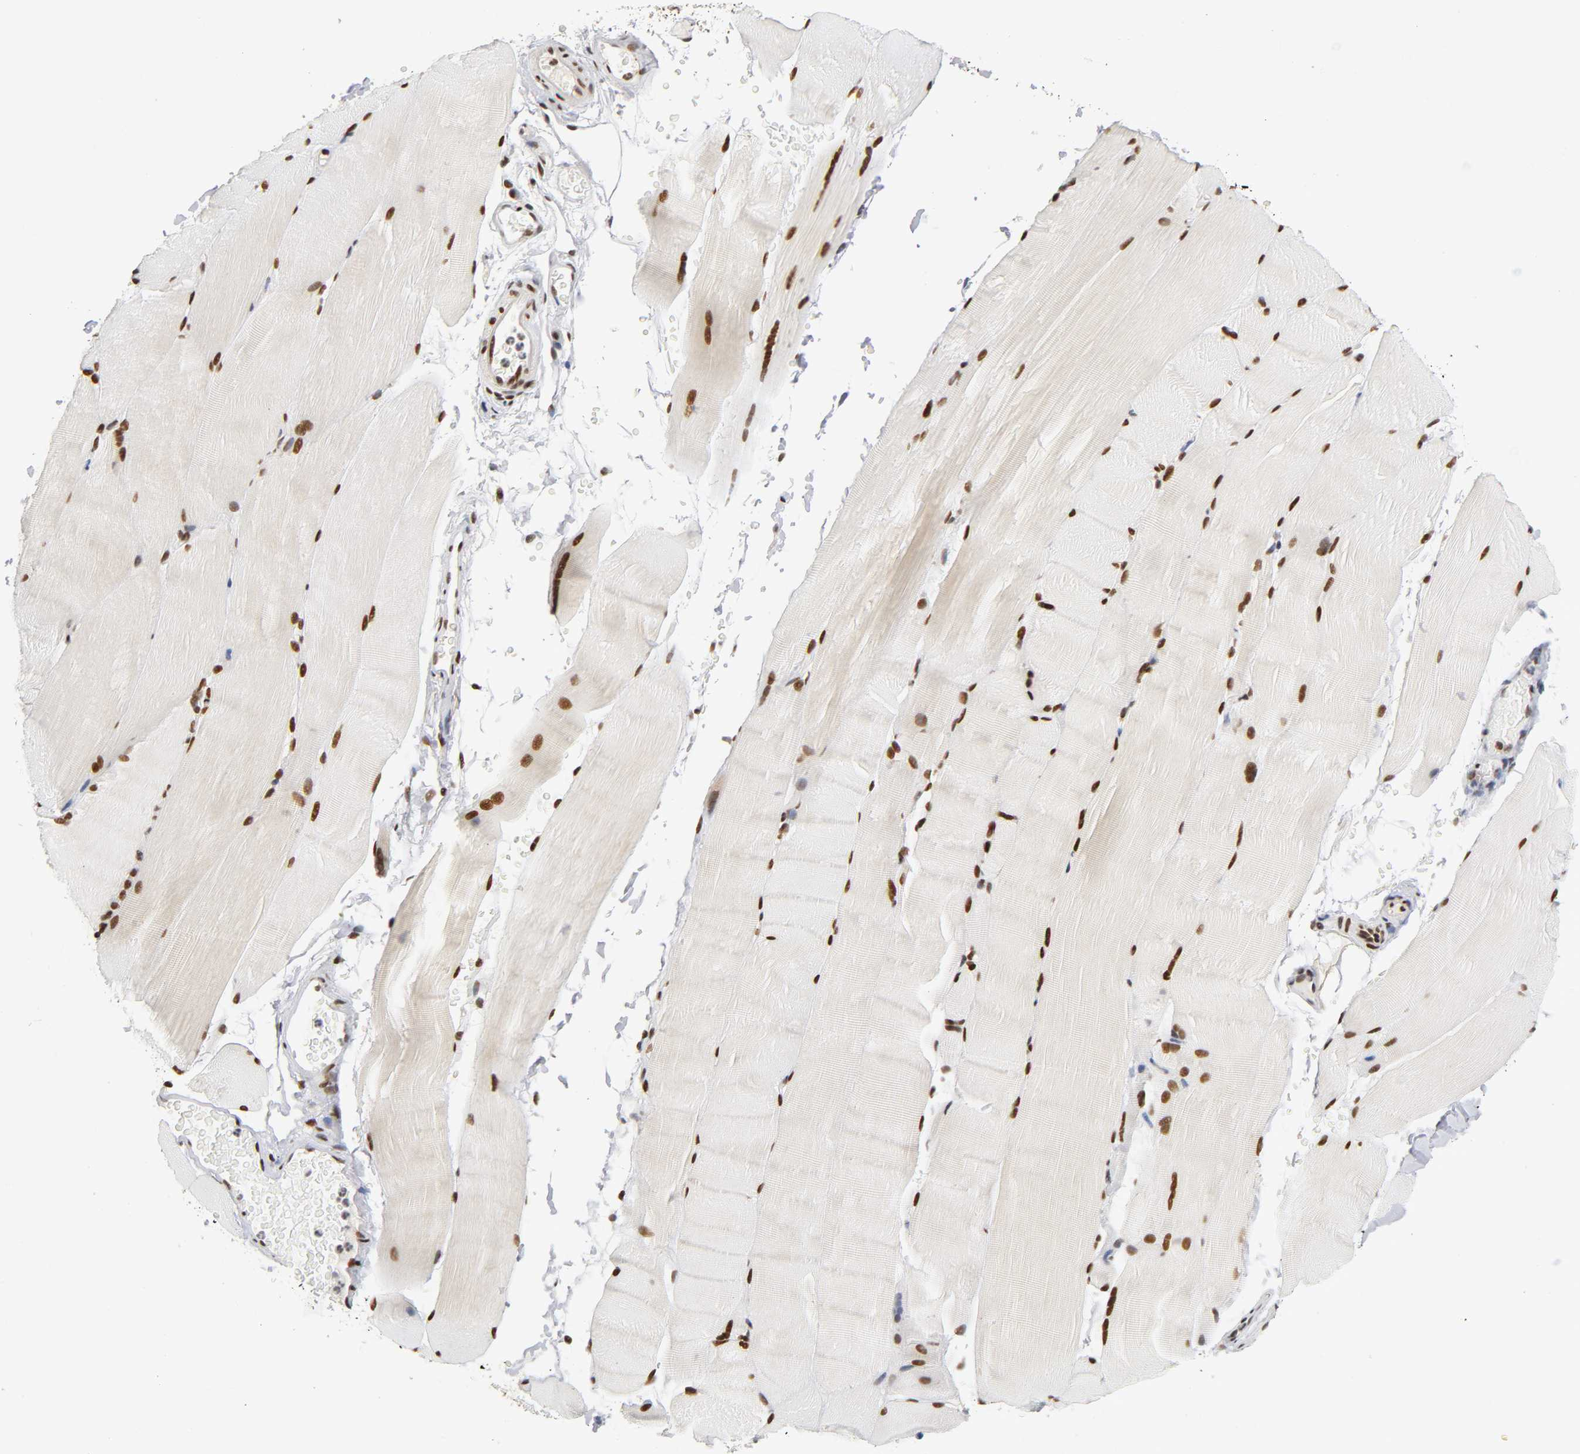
{"staining": {"intensity": "strong", "quantity": ">75%", "location": "nuclear"}, "tissue": "skeletal muscle", "cell_type": "Myocytes", "image_type": "normal", "snomed": [{"axis": "morphology", "description": "Normal tissue, NOS"}, {"axis": "topography", "description": "Skeletal muscle"}, {"axis": "topography", "description": "Parathyroid gland"}], "caption": "The photomicrograph demonstrates staining of benign skeletal muscle, revealing strong nuclear protein positivity (brown color) within myocytes. (Stains: DAB (3,3'-diaminobenzidine) in brown, nuclei in blue, Microscopy: brightfield microscopy at high magnification).", "gene": "NR3C1", "patient": {"sex": "female", "age": 37}}